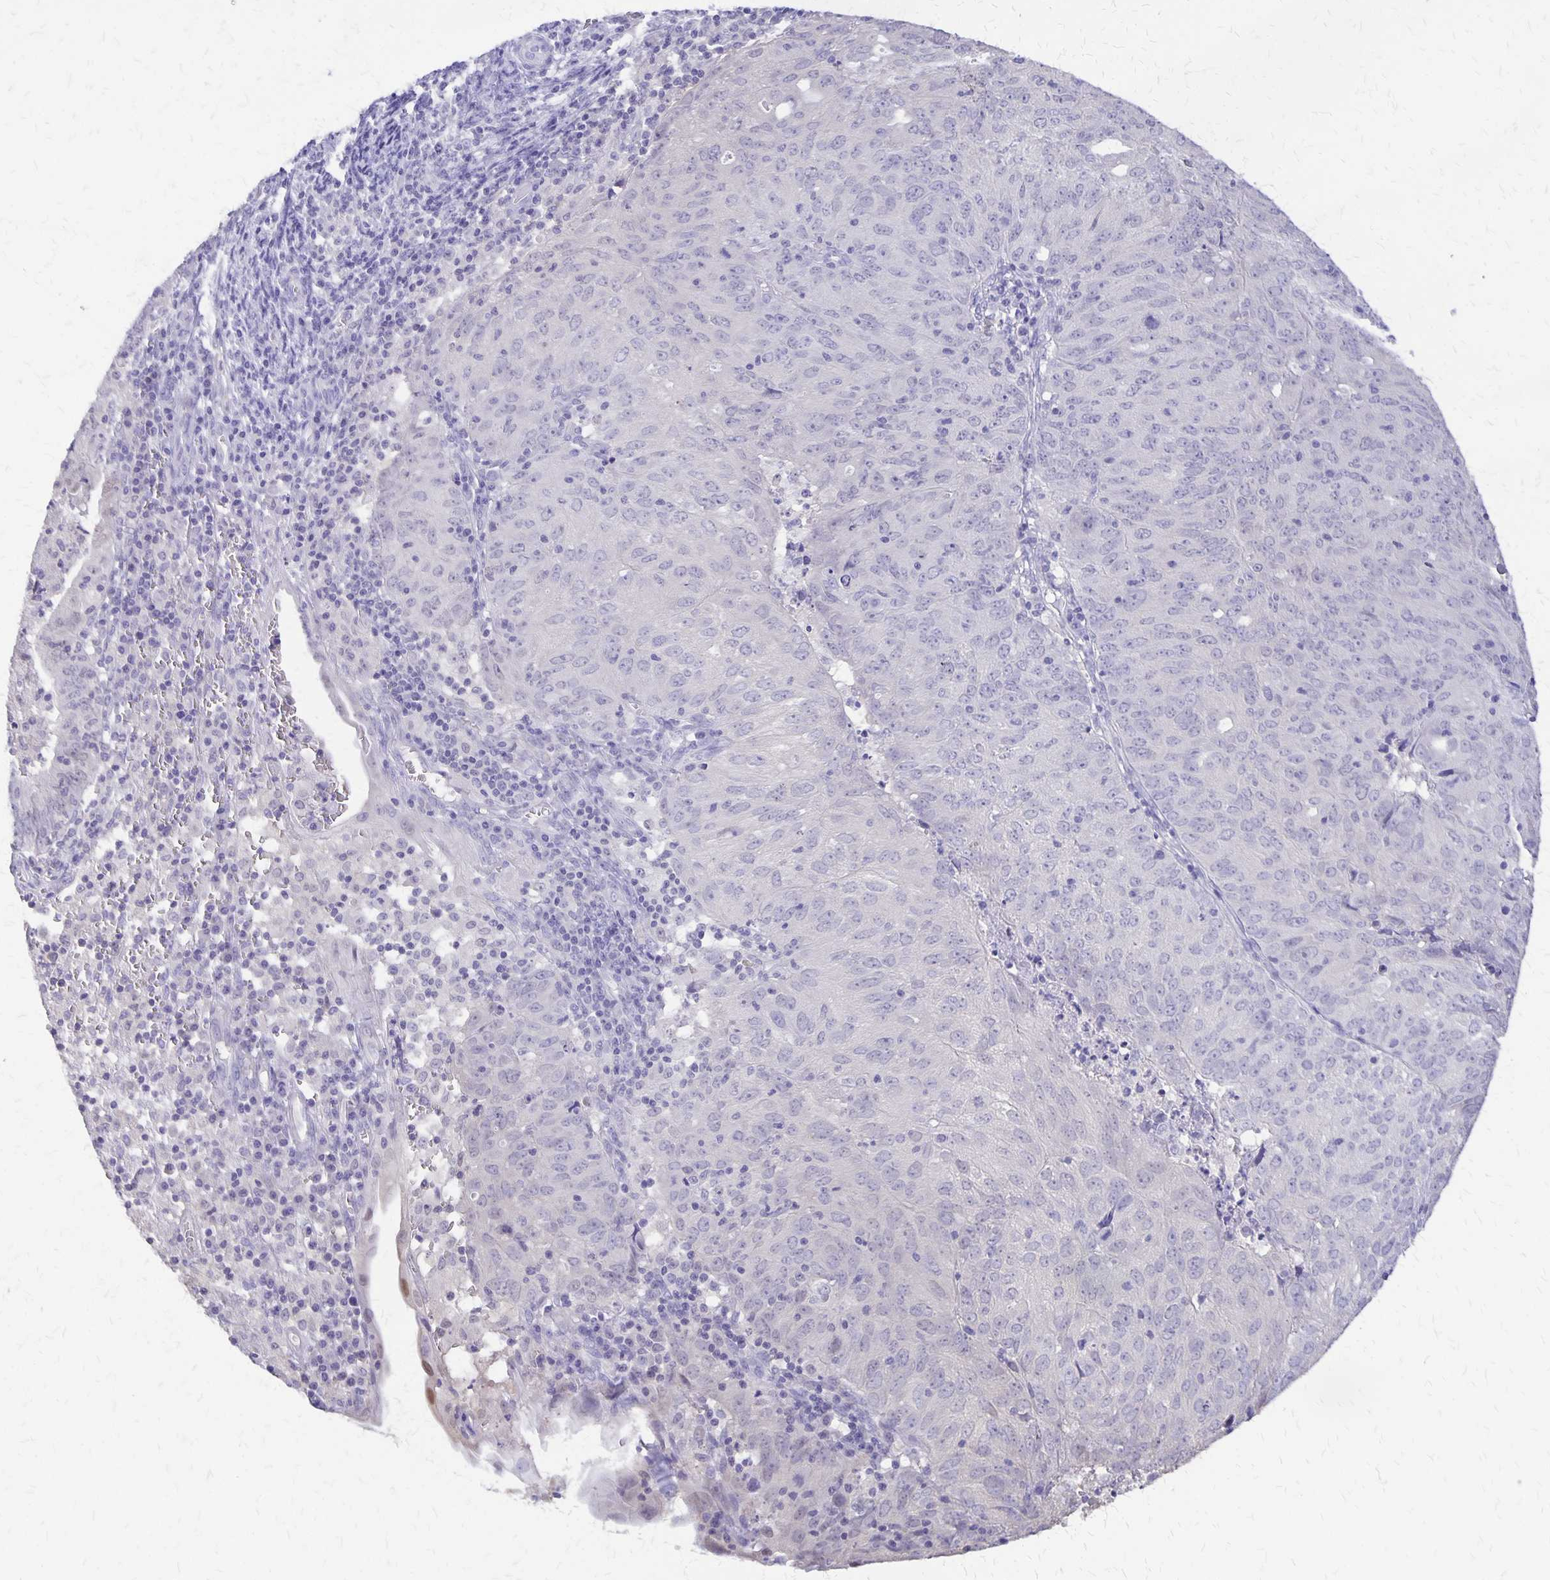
{"staining": {"intensity": "negative", "quantity": "none", "location": "none"}, "tissue": "cervical cancer", "cell_type": "Tumor cells", "image_type": "cancer", "snomed": [{"axis": "morphology", "description": "Adenocarcinoma, NOS"}, {"axis": "topography", "description": "Cervix"}], "caption": "DAB (3,3'-diaminobenzidine) immunohistochemical staining of cervical cancer (adenocarcinoma) exhibits no significant staining in tumor cells. (DAB (3,3'-diaminobenzidine) IHC, high magnification).", "gene": "SI", "patient": {"sex": "female", "age": 56}}